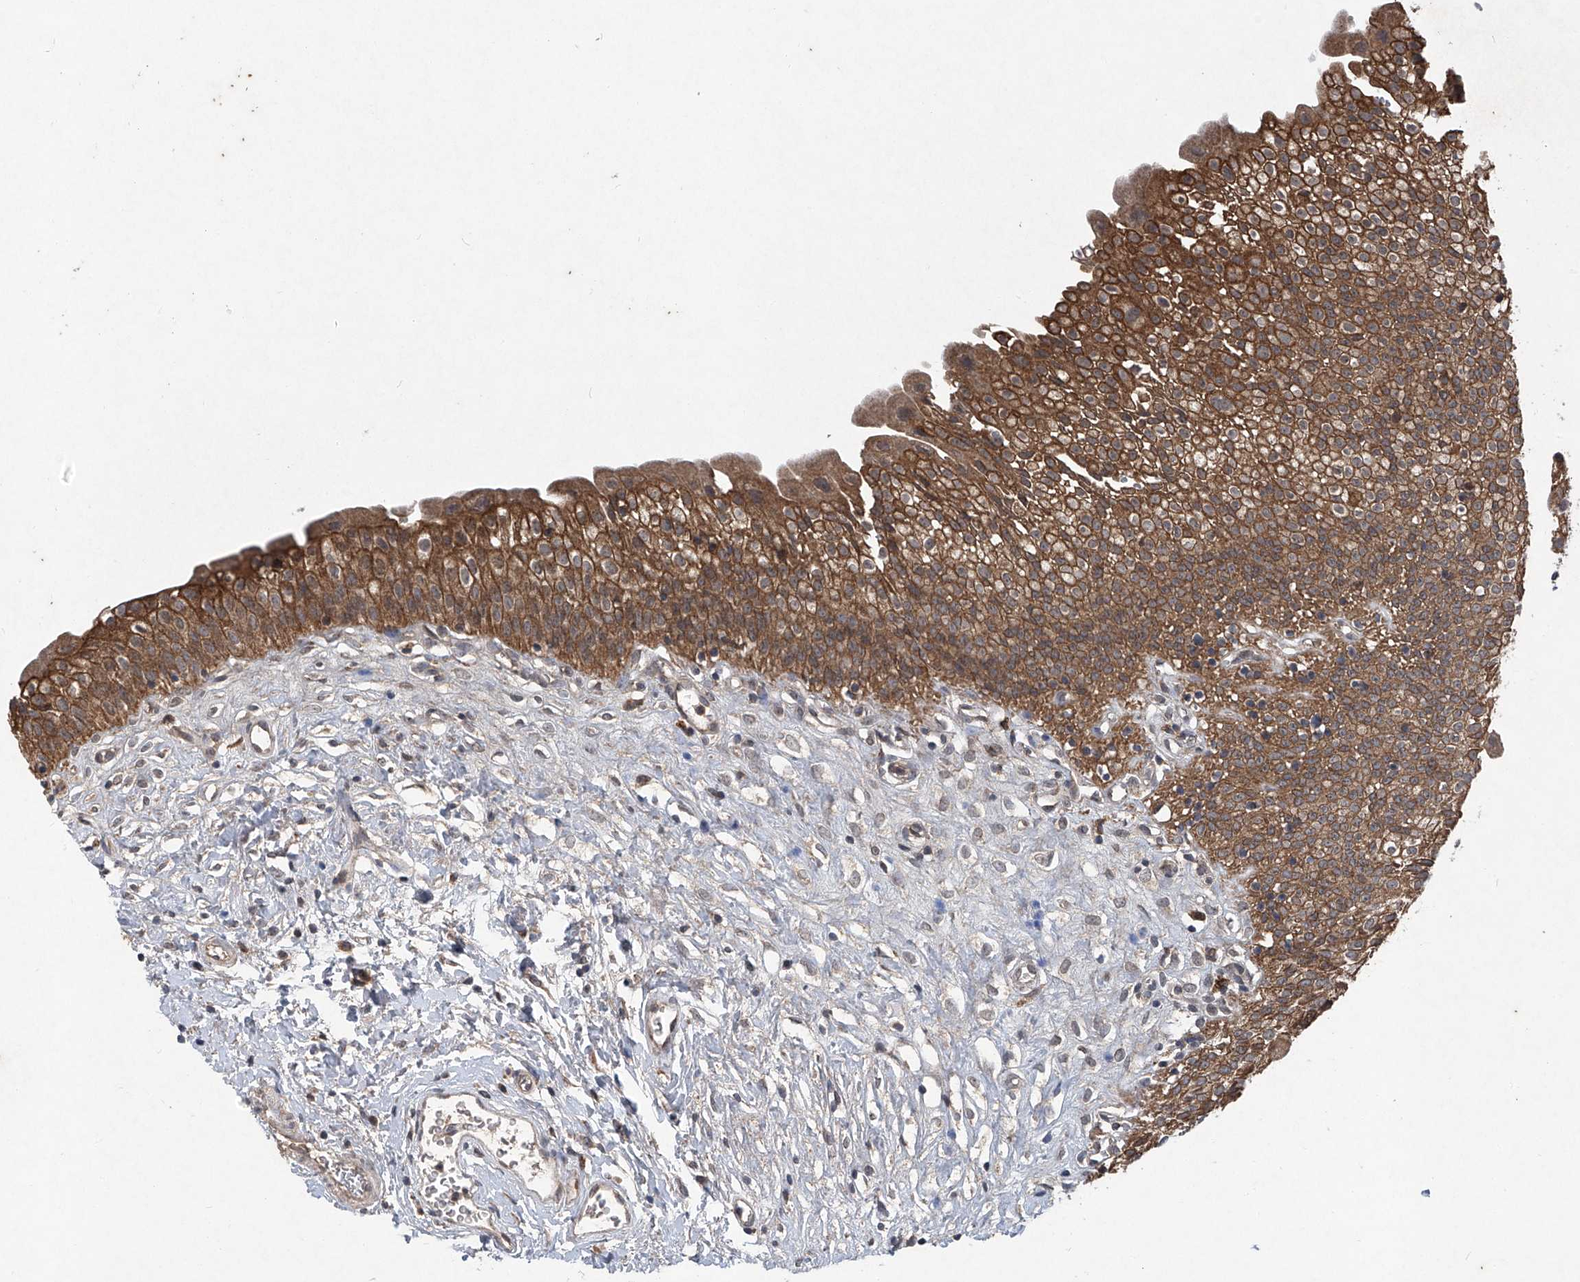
{"staining": {"intensity": "moderate", "quantity": ">75%", "location": "cytoplasmic/membranous"}, "tissue": "urinary bladder", "cell_type": "Urothelial cells", "image_type": "normal", "snomed": [{"axis": "morphology", "description": "Normal tissue, NOS"}, {"axis": "topography", "description": "Urinary bladder"}], "caption": "Moderate cytoplasmic/membranous protein positivity is identified in approximately >75% of urothelial cells in urinary bladder.", "gene": "SUMF2", "patient": {"sex": "male", "age": 51}}